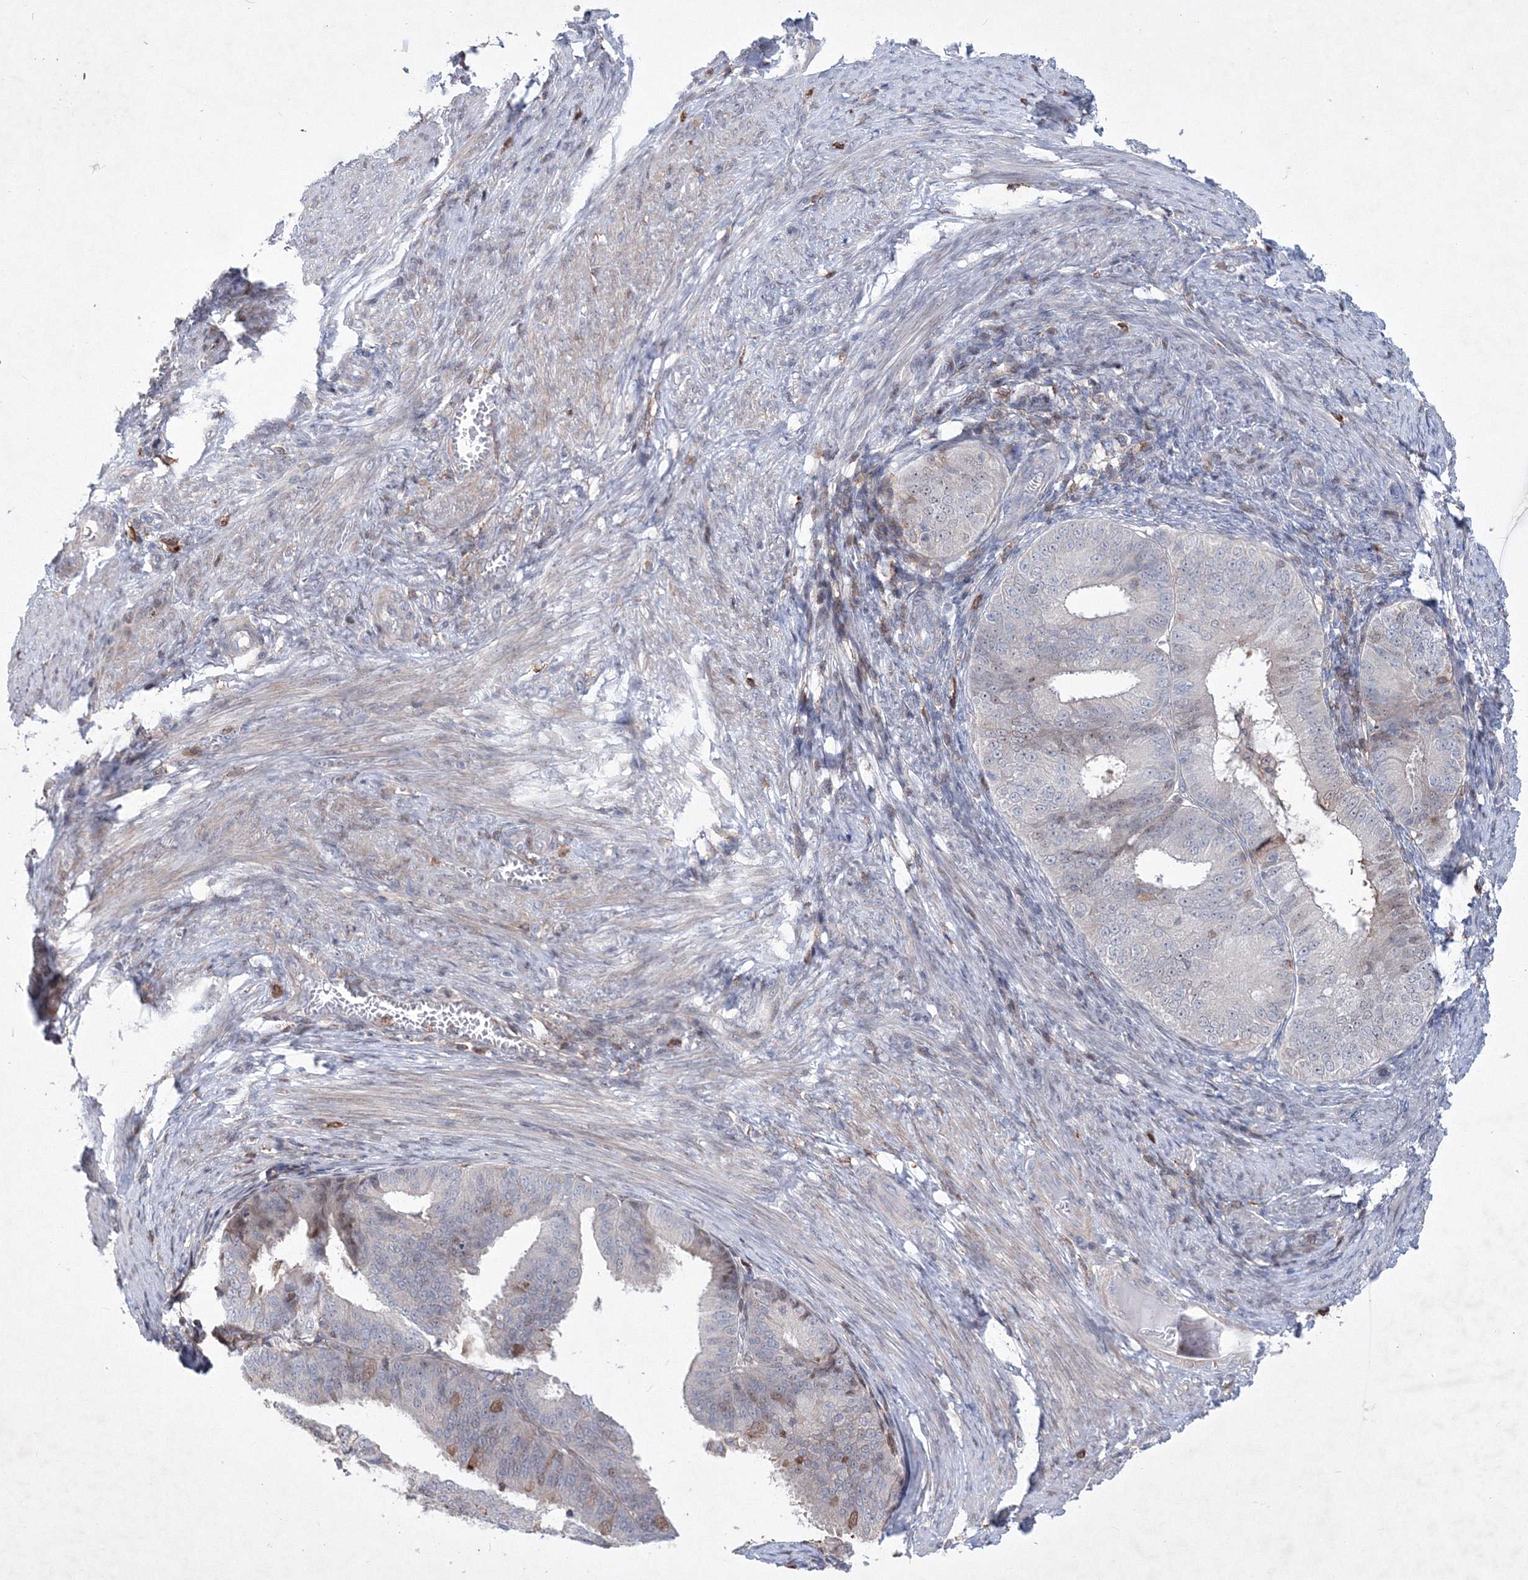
{"staining": {"intensity": "negative", "quantity": "none", "location": "none"}, "tissue": "endometrial cancer", "cell_type": "Tumor cells", "image_type": "cancer", "snomed": [{"axis": "morphology", "description": "Adenocarcinoma, NOS"}, {"axis": "topography", "description": "Endometrium"}], "caption": "An IHC micrograph of endometrial adenocarcinoma is shown. There is no staining in tumor cells of endometrial adenocarcinoma.", "gene": "RNPEPL1", "patient": {"sex": "female", "age": 51}}